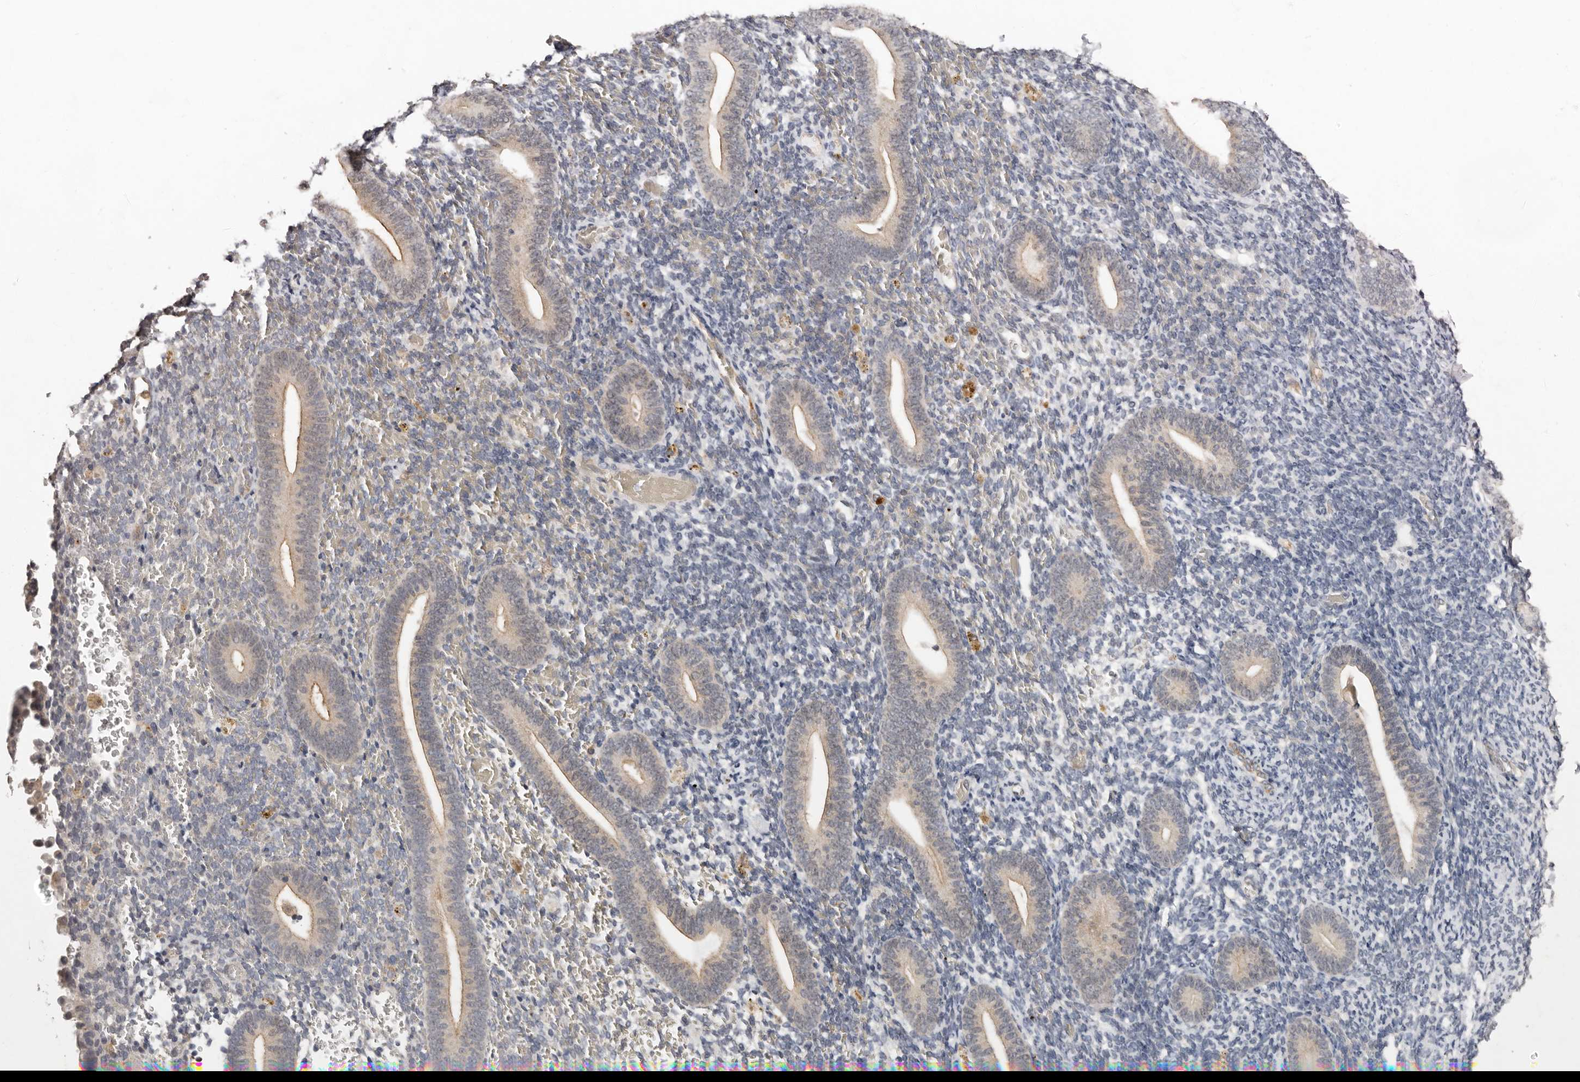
{"staining": {"intensity": "negative", "quantity": "none", "location": "none"}, "tissue": "endometrium", "cell_type": "Cells in endometrial stroma", "image_type": "normal", "snomed": [{"axis": "morphology", "description": "Normal tissue, NOS"}, {"axis": "topography", "description": "Endometrium"}], "caption": "IHC image of normal human endometrium stained for a protein (brown), which displays no positivity in cells in endometrial stroma. The staining was performed using DAB to visualize the protein expression in brown, while the nuclei were stained in blue with hematoxylin (Magnification: 20x).", "gene": "SULT1E1", "patient": {"sex": "female", "age": 51}}